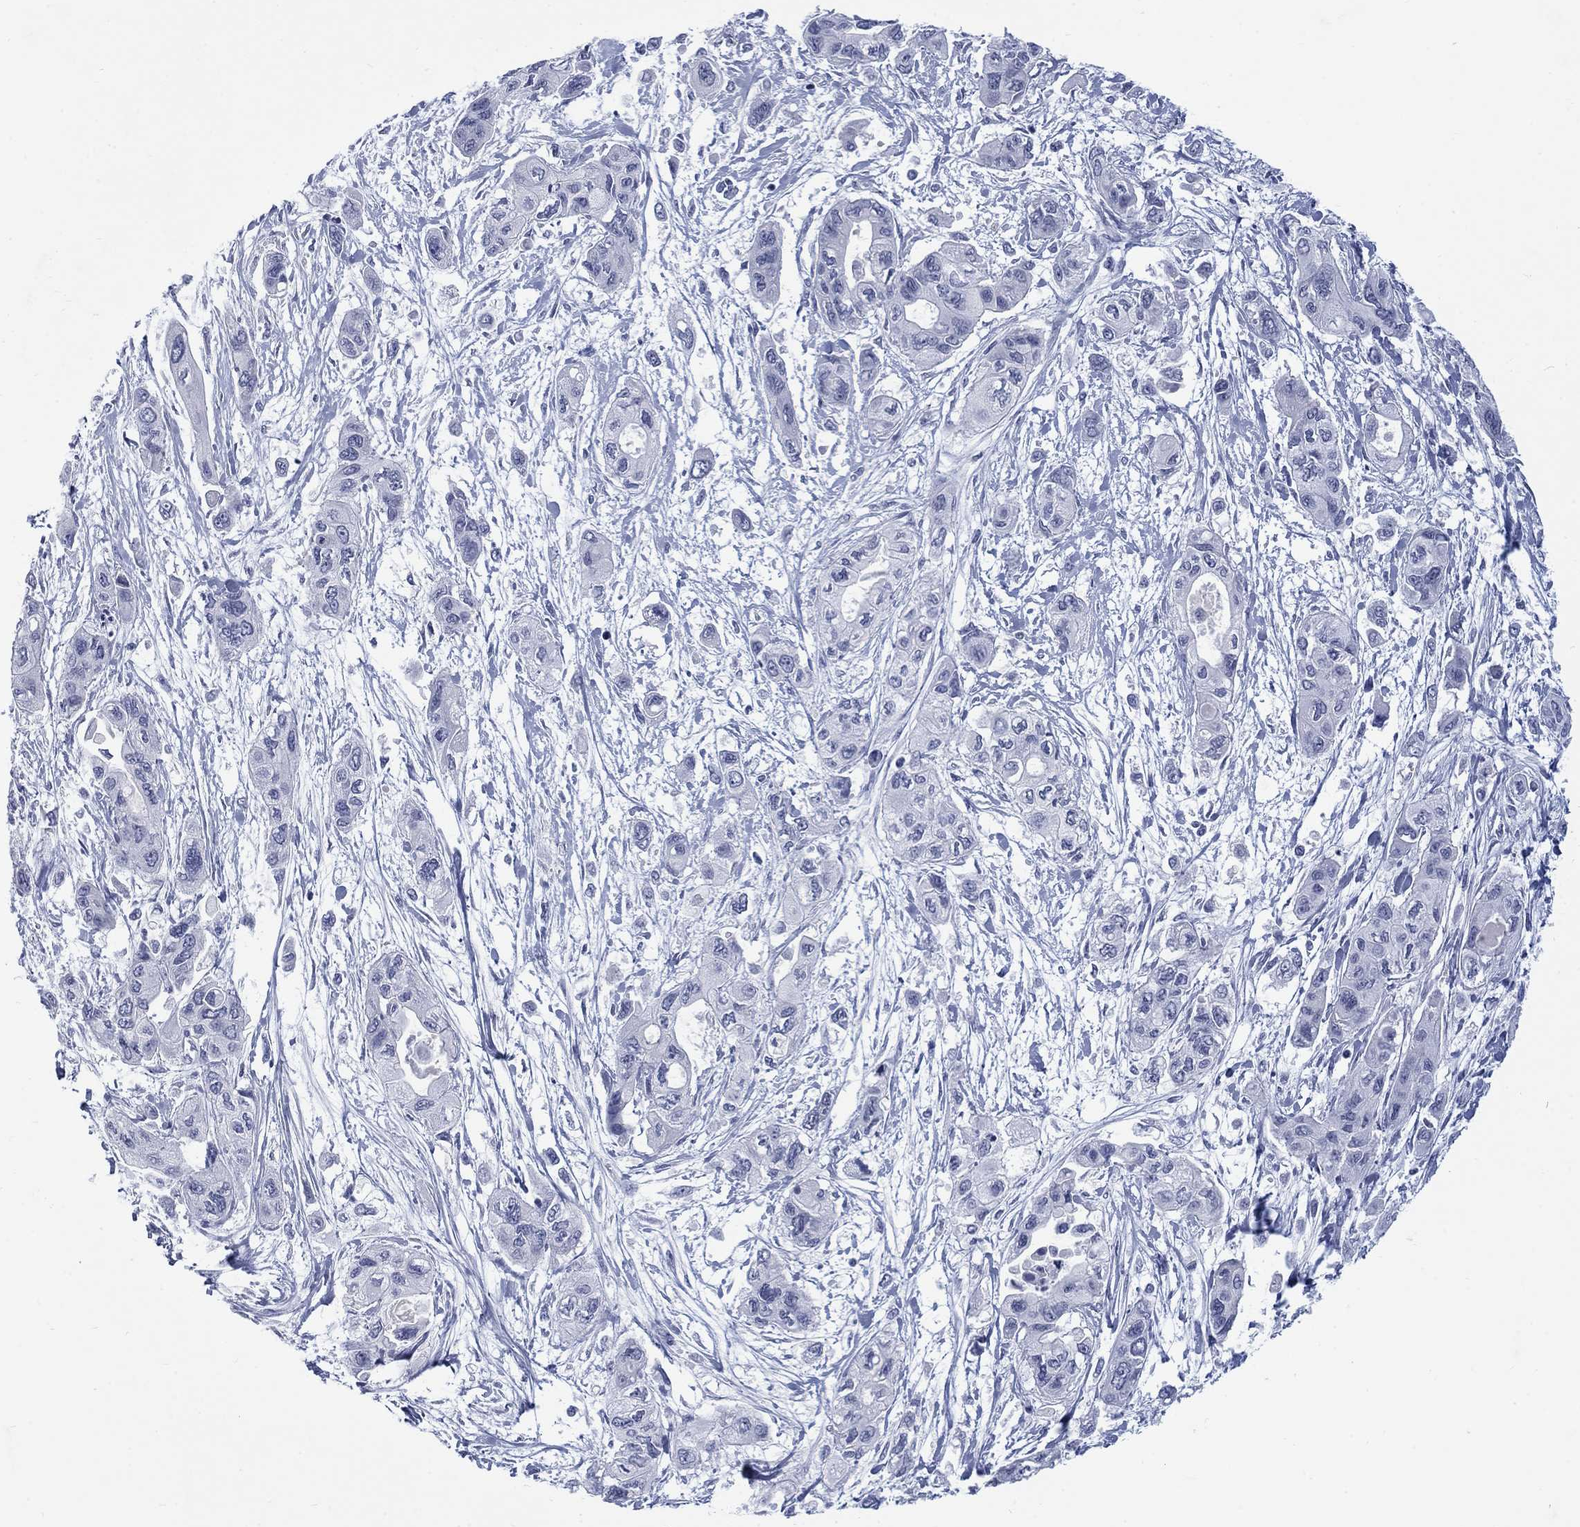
{"staining": {"intensity": "negative", "quantity": "none", "location": "none"}, "tissue": "pancreatic cancer", "cell_type": "Tumor cells", "image_type": "cancer", "snomed": [{"axis": "morphology", "description": "Adenocarcinoma, NOS"}, {"axis": "topography", "description": "Pancreas"}], "caption": "The histopathology image shows no significant expression in tumor cells of pancreatic adenocarcinoma. (Brightfield microscopy of DAB (3,3'-diaminobenzidine) immunohistochemistry at high magnification).", "gene": "RFTN2", "patient": {"sex": "female", "age": 47}}